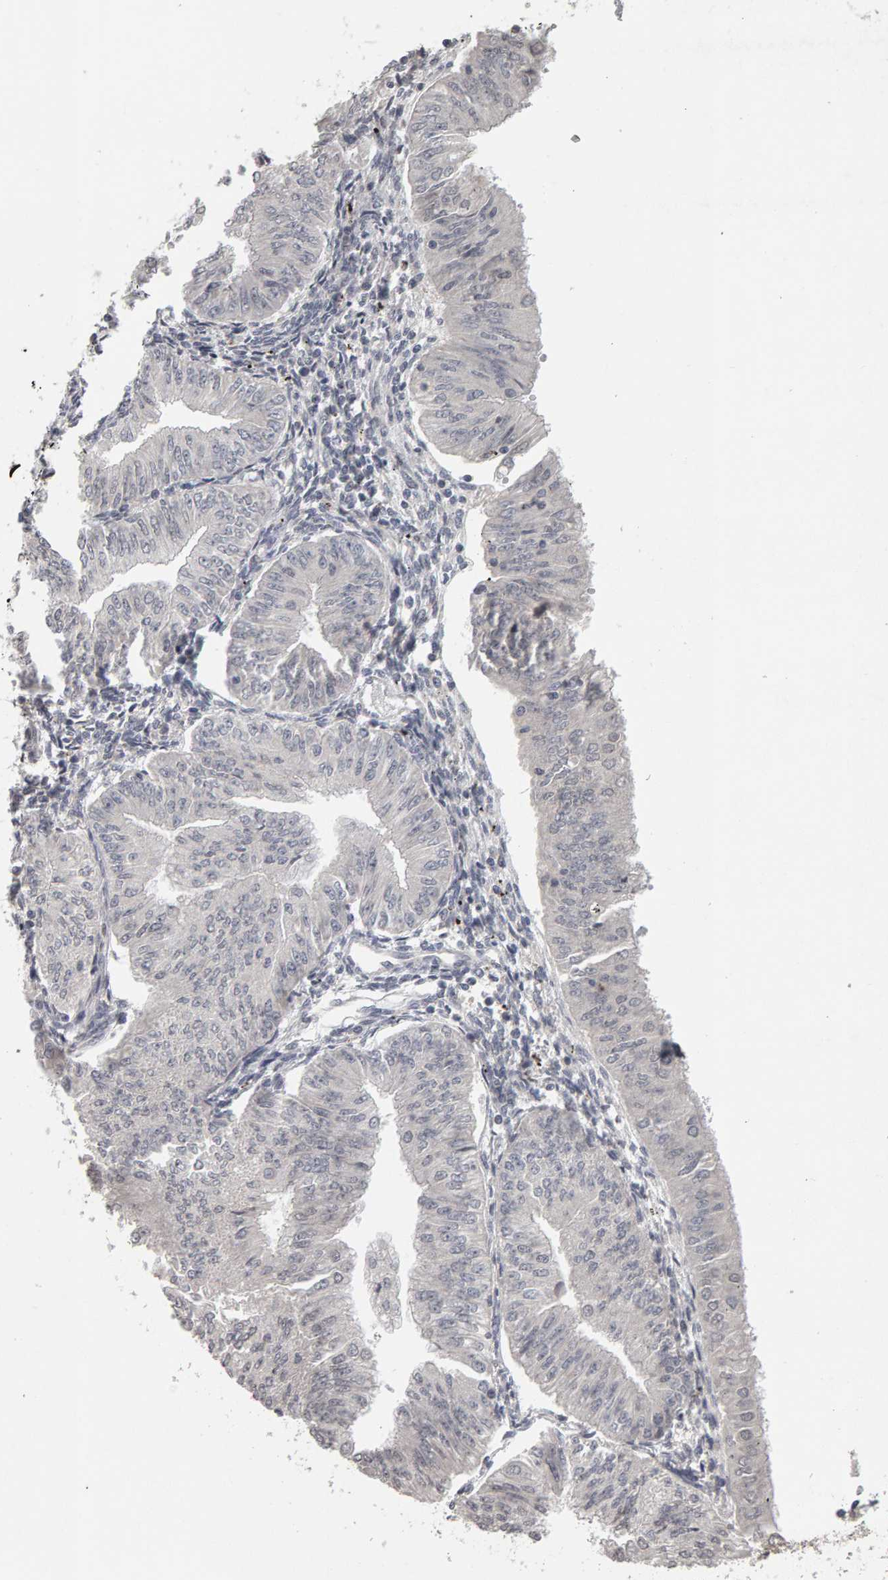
{"staining": {"intensity": "negative", "quantity": "none", "location": "none"}, "tissue": "endometrial cancer", "cell_type": "Tumor cells", "image_type": "cancer", "snomed": [{"axis": "morphology", "description": "Normal tissue, NOS"}, {"axis": "morphology", "description": "Adenocarcinoma, NOS"}, {"axis": "topography", "description": "Endometrium"}], "caption": "Endometrial cancer was stained to show a protein in brown. There is no significant expression in tumor cells. Brightfield microscopy of IHC stained with DAB (3,3'-diaminobenzidine) (brown) and hematoxylin (blue), captured at high magnification.", "gene": "TEFM", "patient": {"sex": "female", "age": 53}}